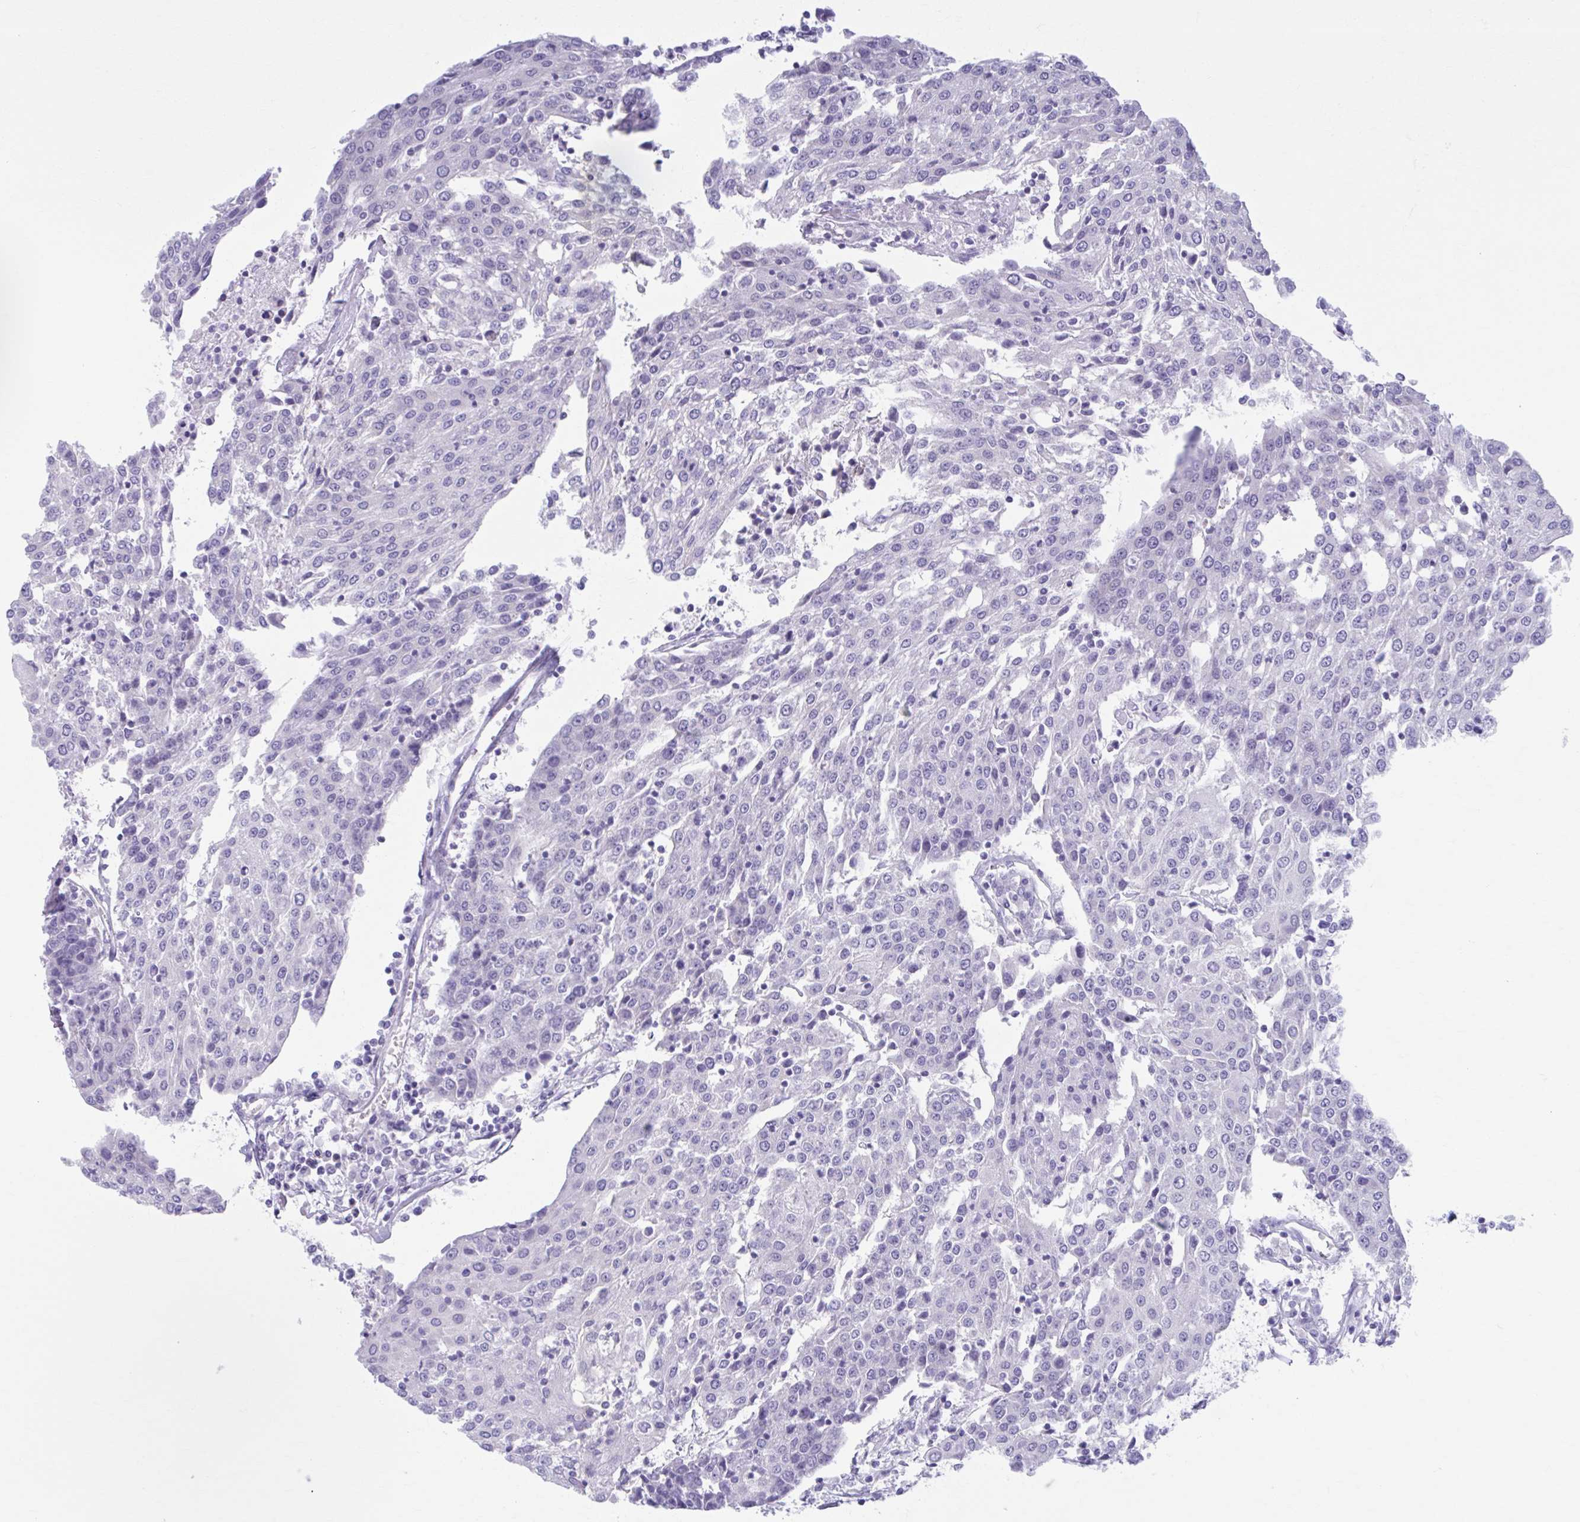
{"staining": {"intensity": "negative", "quantity": "none", "location": "none"}, "tissue": "urothelial cancer", "cell_type": "Tumor cells", "image_type": "cancer", "snomed": [{"axis": "morphology", "description": "Urothelial carcinoma, High grade"}, {"axis": "topography", "description": "Urinary bladder"}], "caption": "The photomicrograph exhibits no staining of tumor cells in urothelial cancer. Brightfield microscopy of immunohistochemistry (IHC) stained with DAB (3,3'-diaminobenzidine) (brown) and hematoxylin (blue), captured at high magnification.", "gene": "CCDC105", "patient": {"sex": "female", "age": 85}}